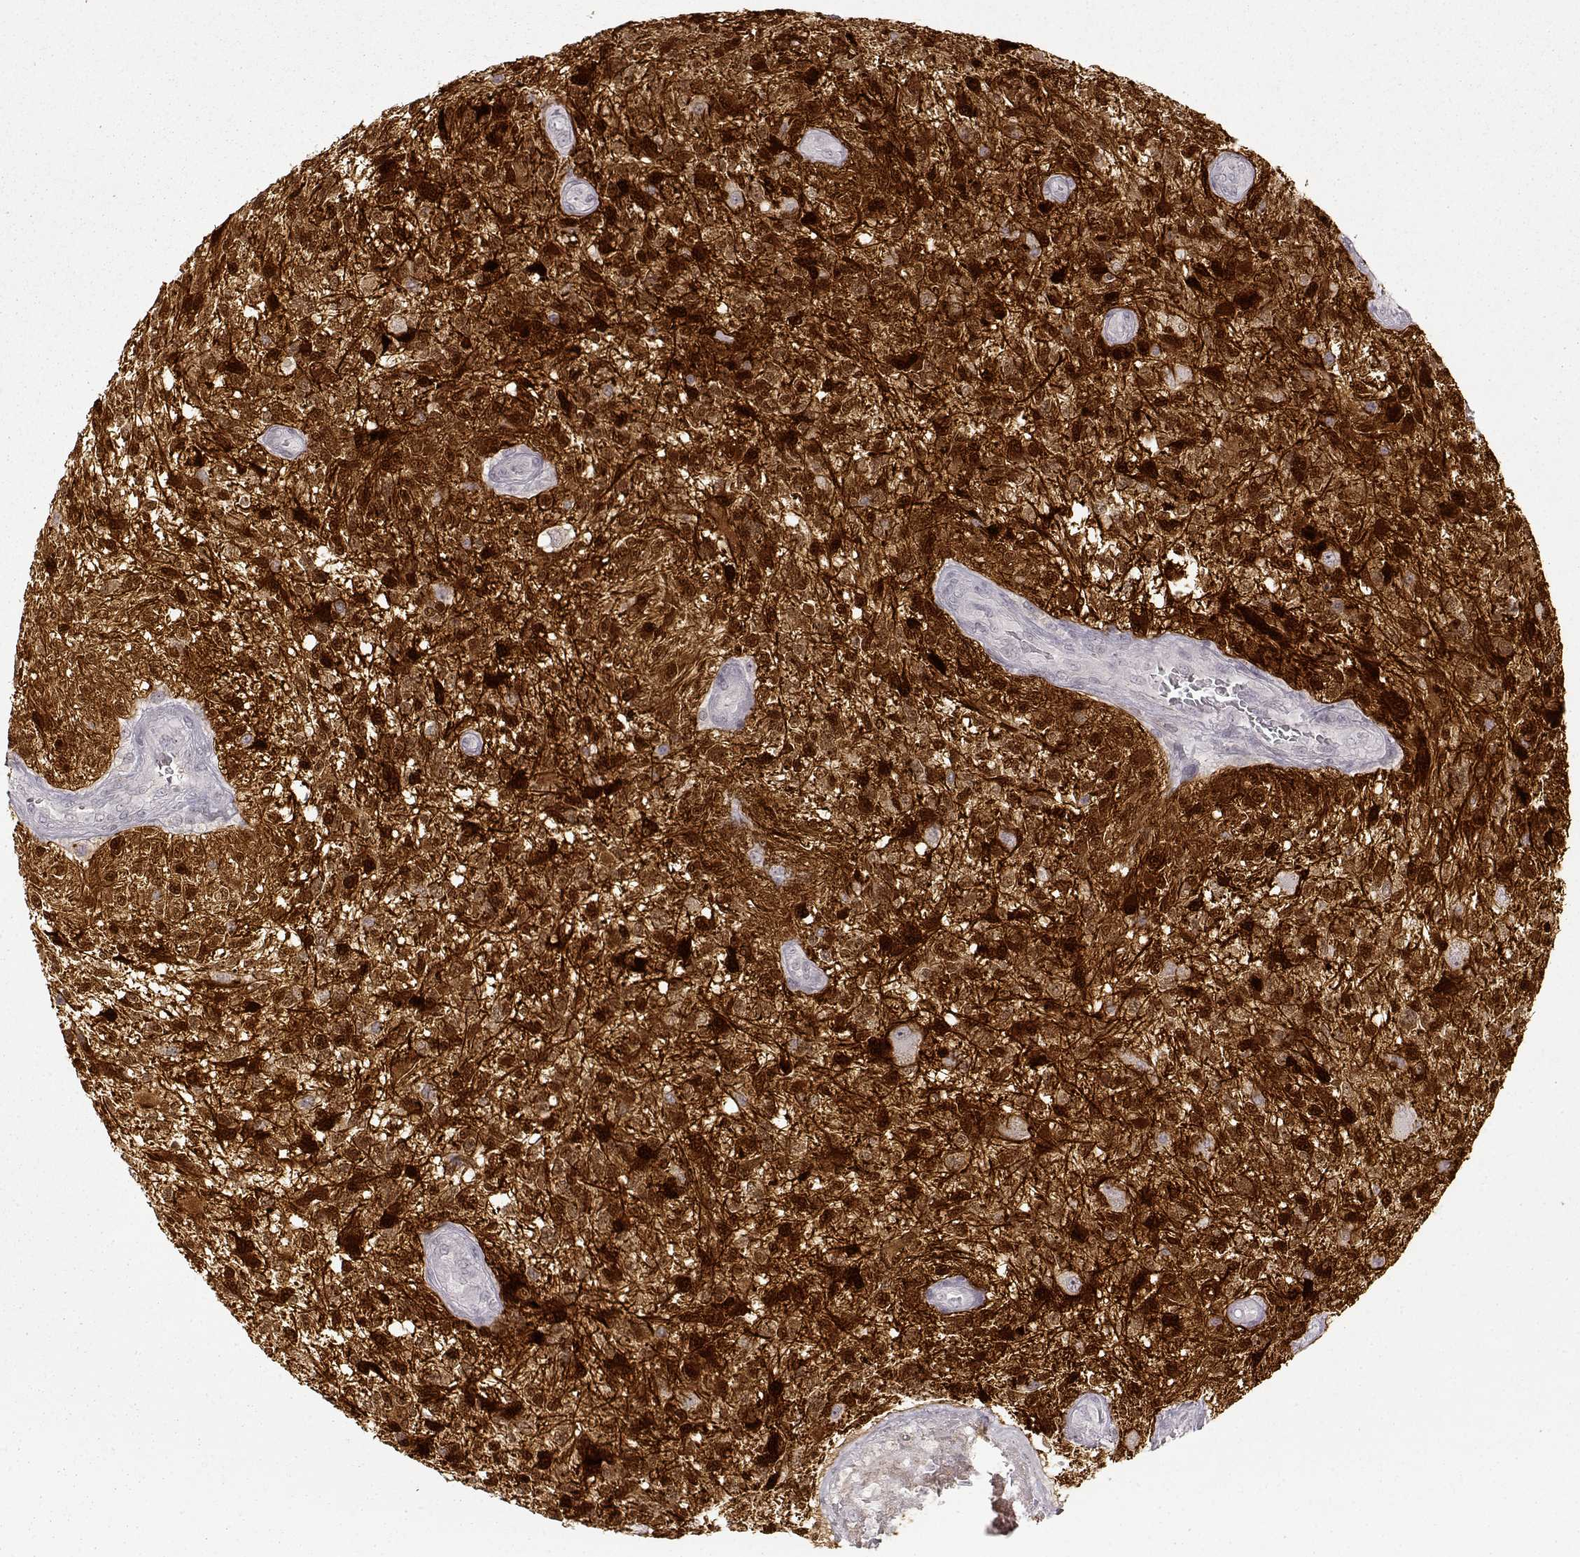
{"staining": {"intensity": "strong", "quantity": ">75%", "location": "cytoplasmic/membranous,nuclear"}, "tissue": "glioma", "cell_type": "Tumor cells", "image_type": "cancer", "snomed": [{"axis": "morphology", "description": "Glioma, malignant, High grade"}, {"axis": "topography", "description": "Brain"}], "caption": "High-magnification brightfield microscopy of malignant high-grade glioma stained with DAB (3,3'-diaminobenzidine) (brown) and counterstained with hematoxylin (blue). tumor cells exhibit strong cytoplasmic/membranous and nuclear expression is appreciated in about>75% of cells.", "gene": "S100B", "patient": {"sex": "male", "age": 56}}